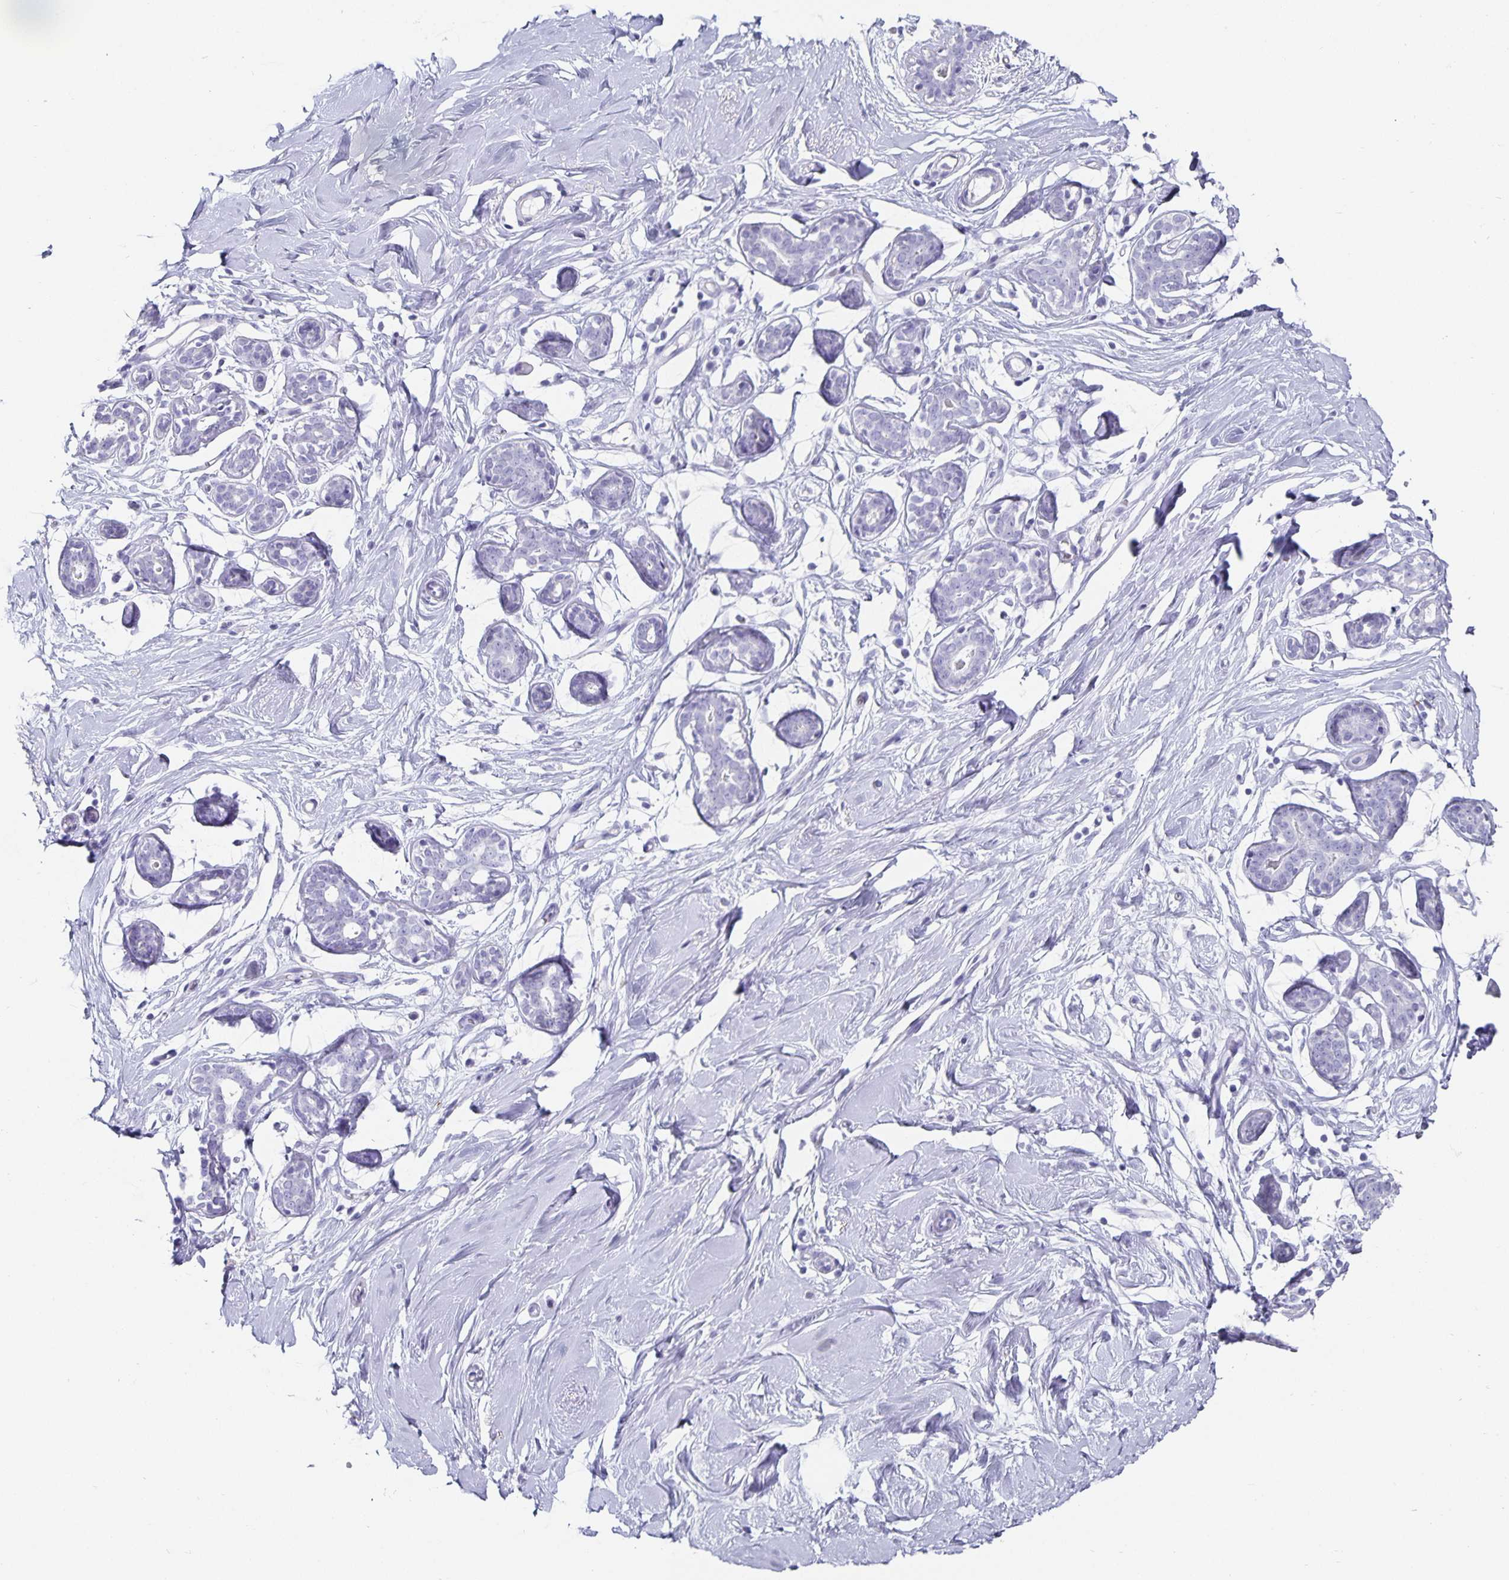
{"staining": {"intensity": "negative", "quantity": "none", "location": "none"}, "tissue": "breast", "cell_type": "Adipocytes", "image_type": "normal", "snomed": [{"axis": "morphology", "description": "Normal tissue, NOS"}, {"axis": "topography", "description": "Breast"}], "caption": "This is an immunohistochemistry histopathology image of benign human breast. There is no expression in adipocytes.", "gene": "CHGA", "patient": {"sex": "female", "age": 27}}